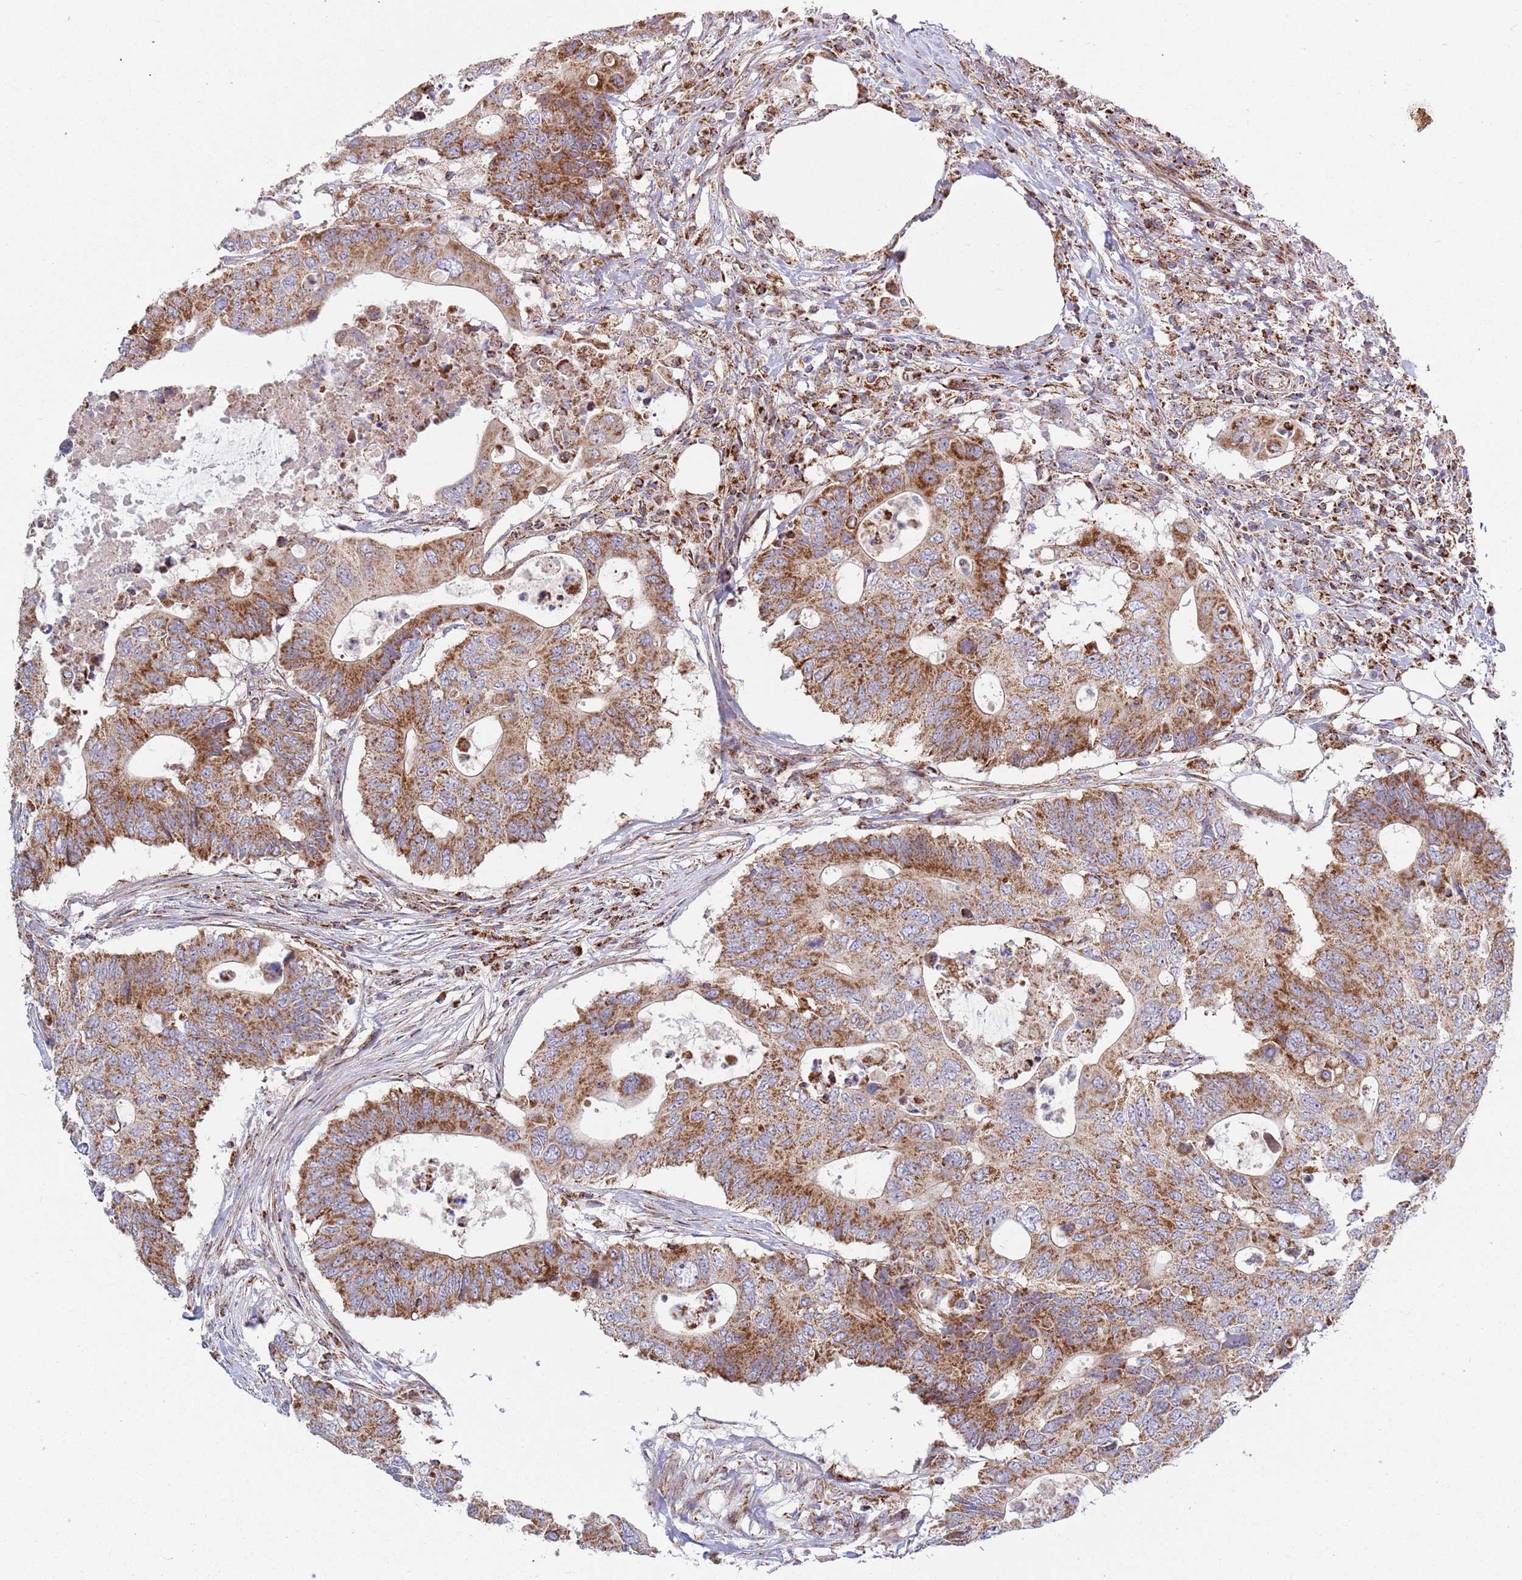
{"staining": {"intensity": "moderate", "quantity": ">75%", "location": "cytoplasmic/membranous"}, "tissue": "colorectal cancer", "cell_type": "Tumor cells", "image_type": "cancer", "snomed": [{"axis": "morphology", "description": "Adenocarcinoma, NOS"}, {"axis": "topography", "description": "Colon"}], "caption": "Colorectal cancer stained with a protein marker reveals moderate staining in tumor cells.", "gene": "ATP5PD", "patient": {"sex": "male", "age": 71}}